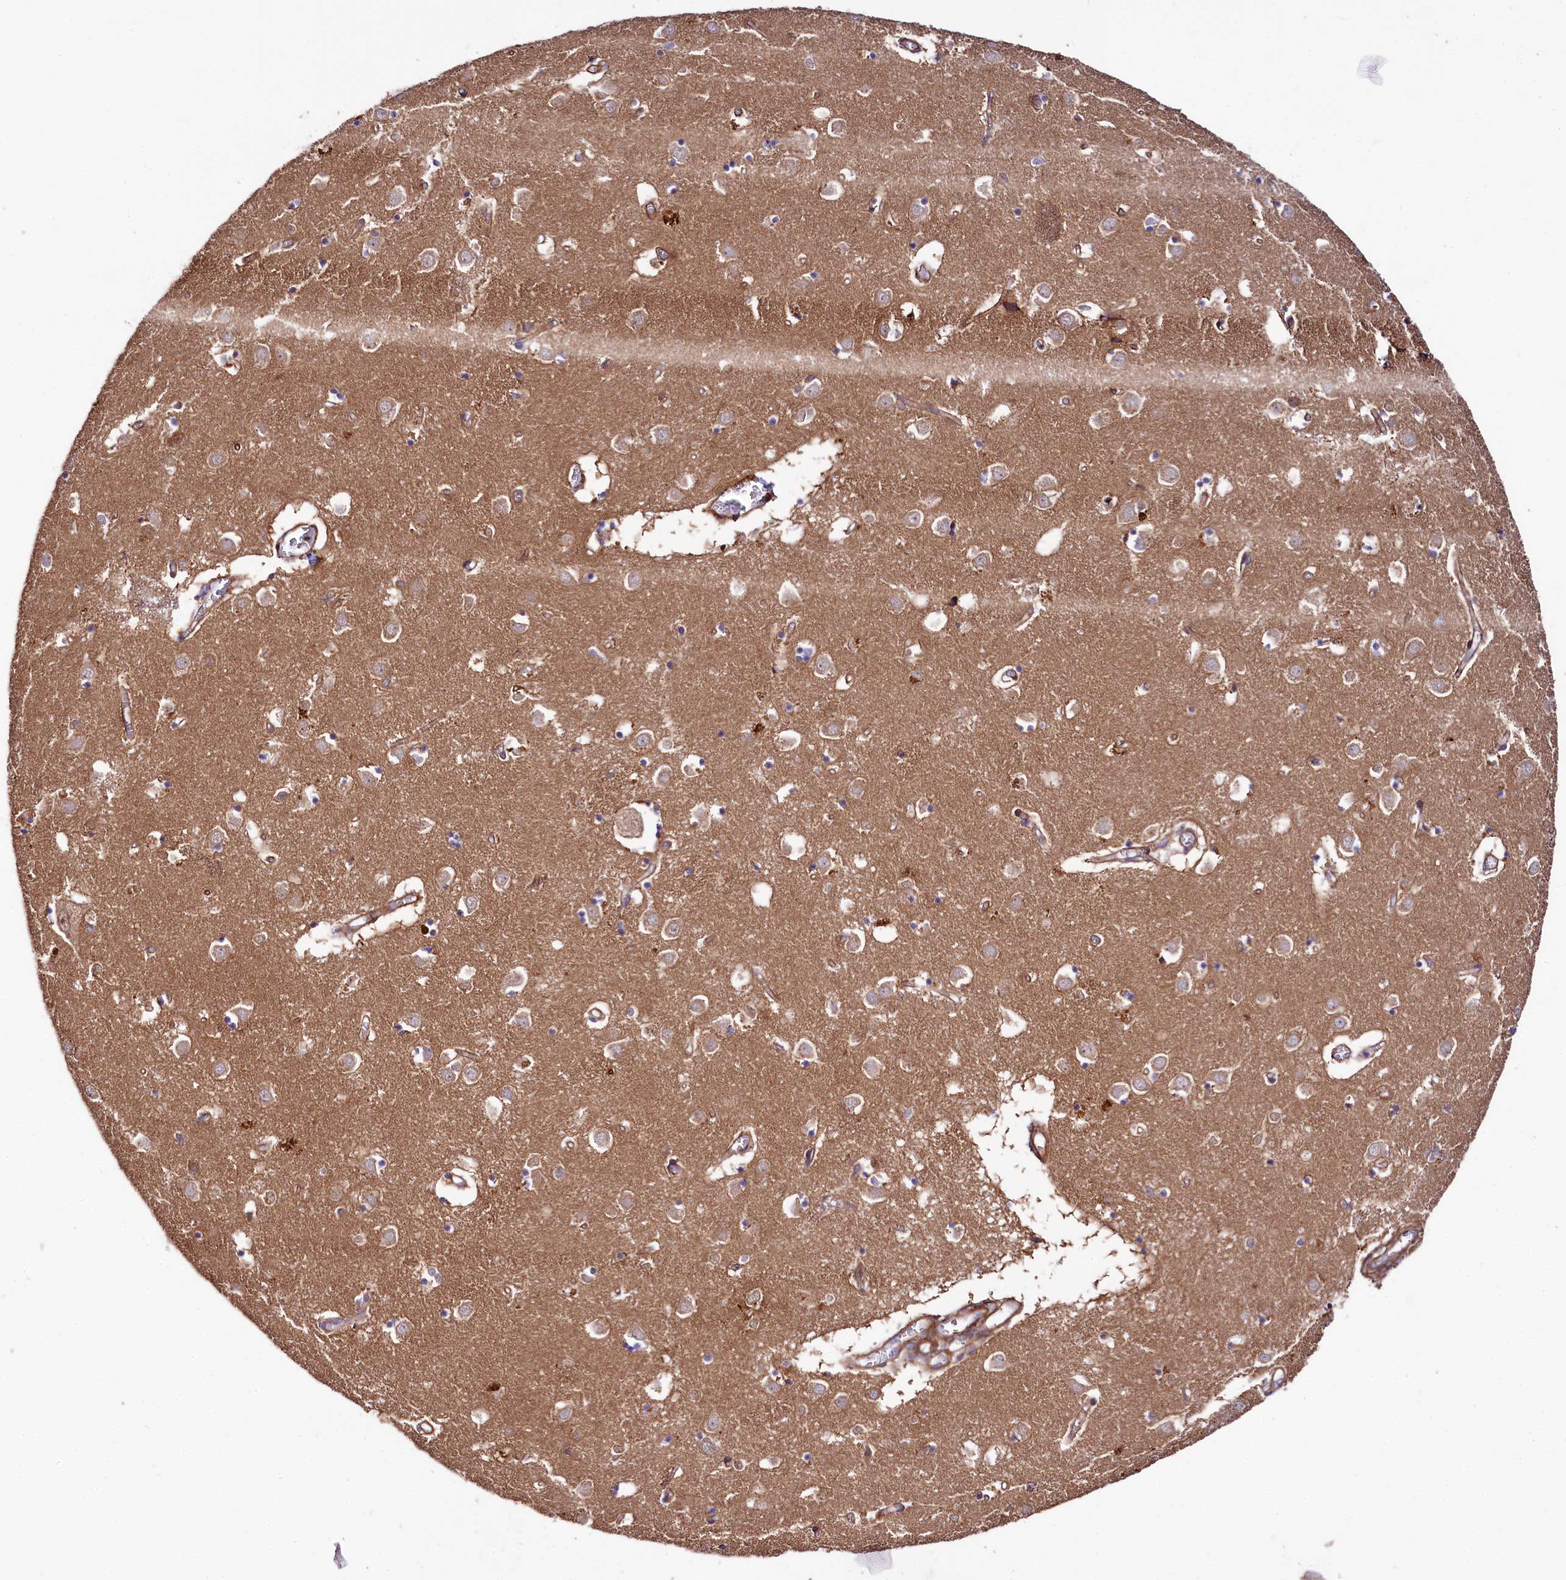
{"staining": {"intensity": "moderate", "quantity": "<25%", "location": "cytoplasmic/membranous"}, "tissue": "caudate", "cell_type": "Glial cells", "image_type": "normal", "snomed": [{"axis": "morphology", "description": "Normal tissue, NOS"}, {"axis": "topography", "description": "Lateral ventricle wall"}], "caption": "DAB (3,3'-diaminobenzidine) immunohistochemical staining of unremarkable human caudate exhibits moderate cytoplasmic/membranous protein staining in about <25% of glial cells.", "gene": "SPATS2", "patient": {"sex": "male", "age": 70}}